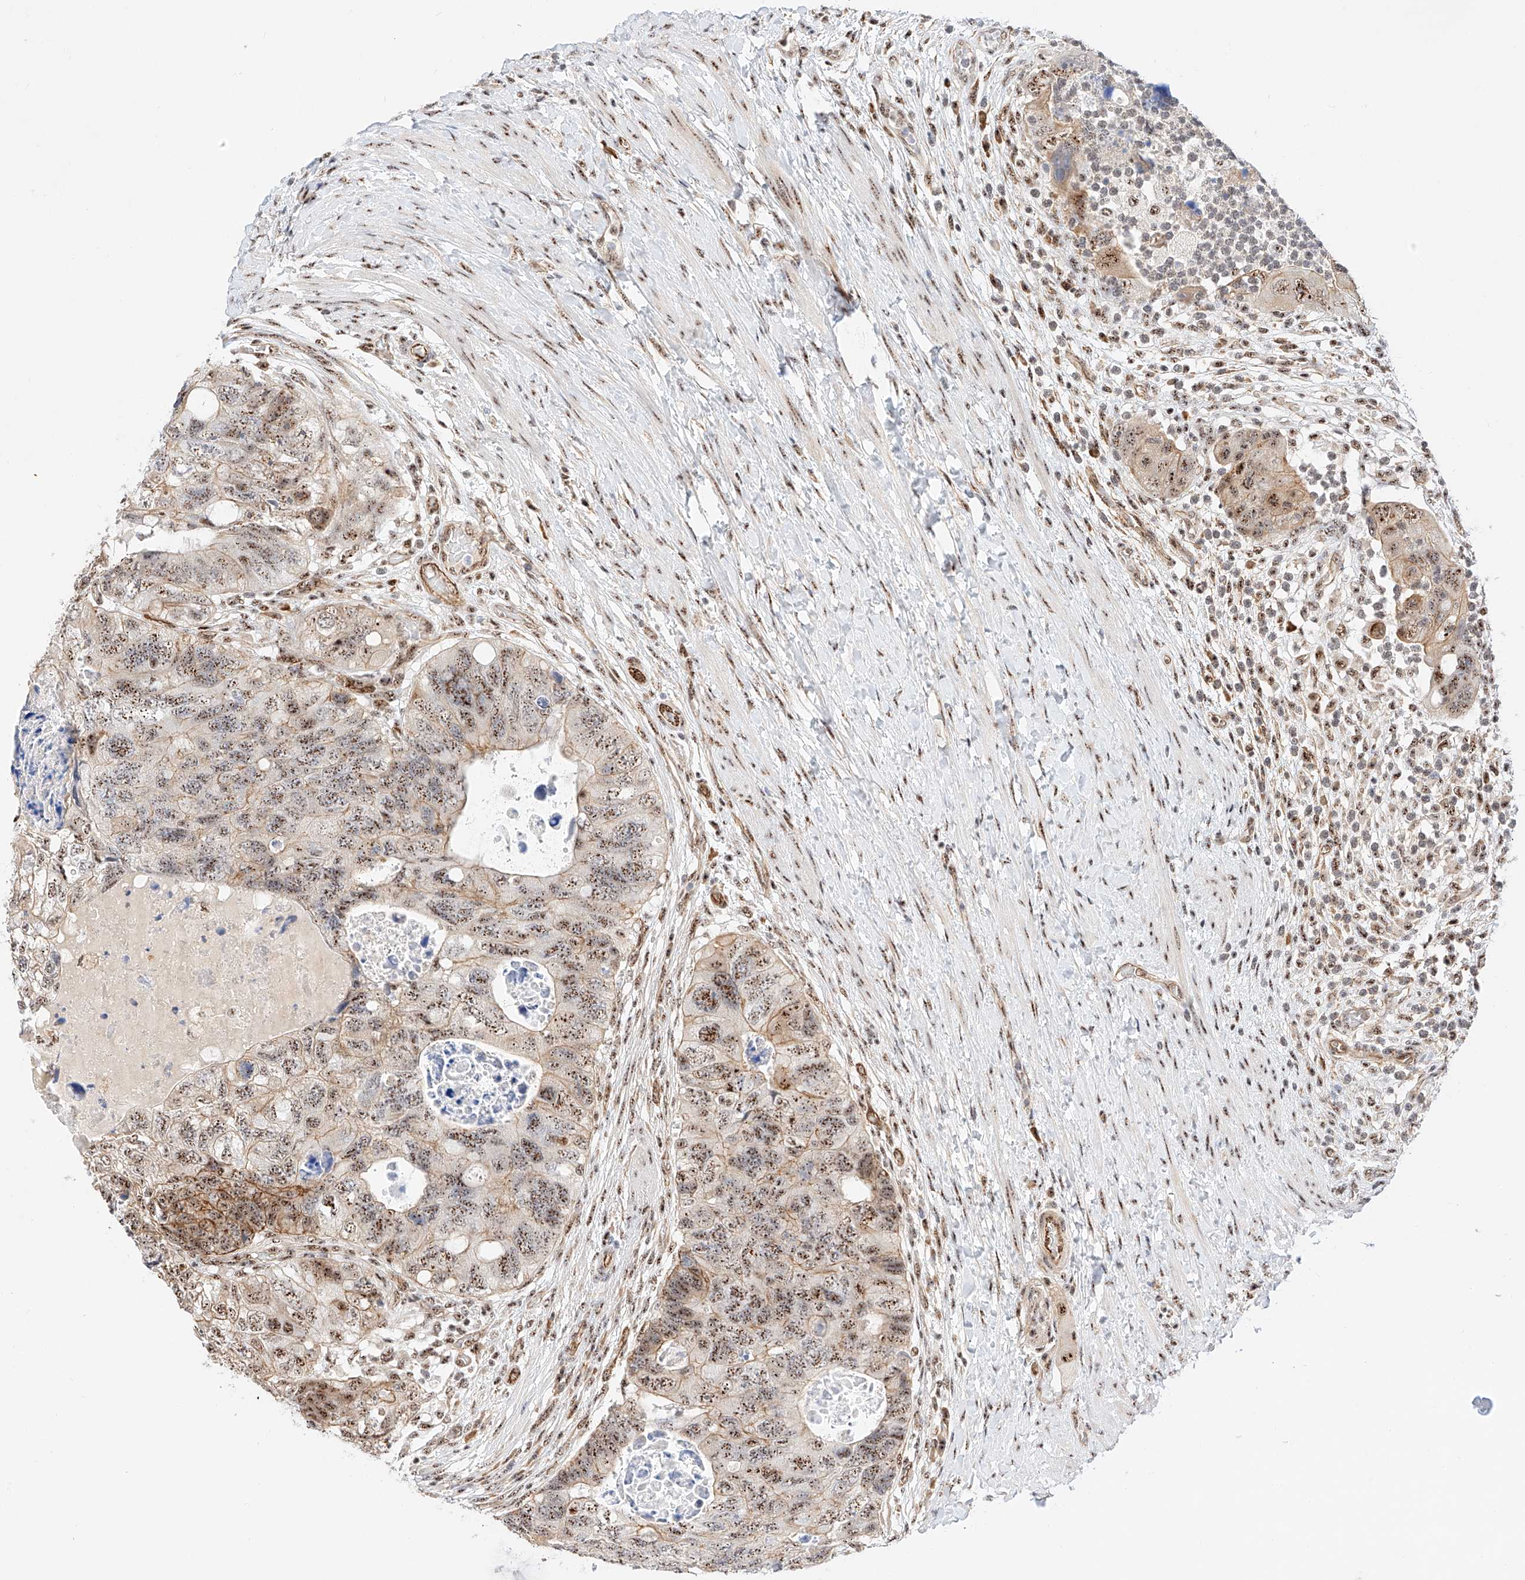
{"staining": {"intensity": "moderate", "quantity": ">75%", "location": "nuclear"}, "tissue": "colorectal cancer", "cell_type": "Tumor cells", "image_type": "cancer", "snomed": [{"axis": "morphology", "description": "Adenocarcinoma, NOS"}, {"axis": "topography", "description": "Rectum"}], "caption": "Immunohistochemical staining of human colorectal adenocarcinoma exhibits medium levels of moderate nuclear protein positivity in approximately >75% of tumor cells.", "gene": "ATXN7L2", "patient": {"sex": "male", "age": 59}}